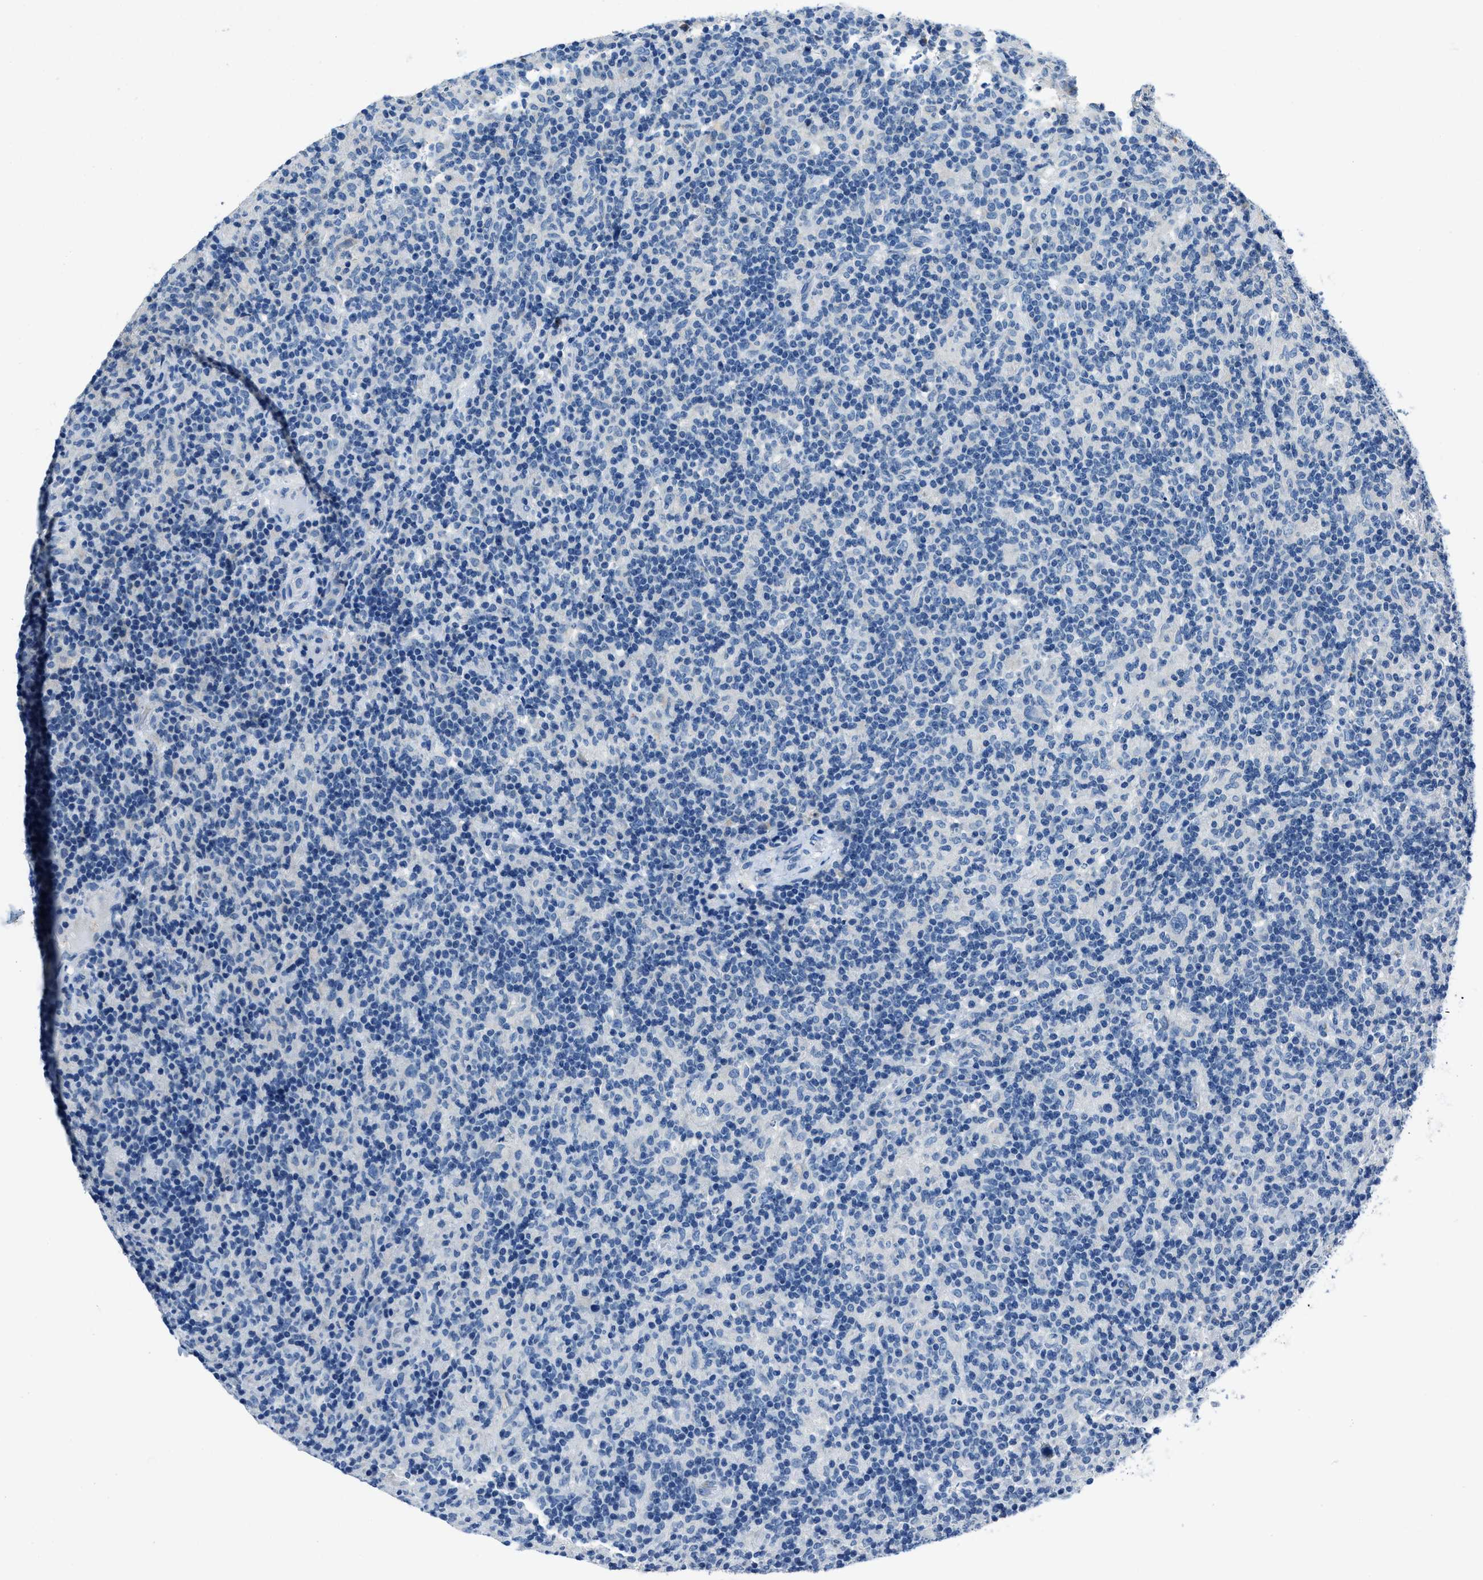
{"staining": {"intensity": "negative", "quantity": "none", "location": "none"}, "tissue": "lymphoma", "cell_type": "Tumor cells", "image_type": "cancer", "snomed": [{"axis": "morphology", "description": "Hodgkin's disease, NOS"}, {"axis": "topography", "description": "Lymph node"}], "caption": "IHC micrograph of Hodgkin's disease stained for a protein (brown), which exhibits no staining in tumor cells.", "gene": "ADAM2", "patient": {"sex": "male", "age": 70}}